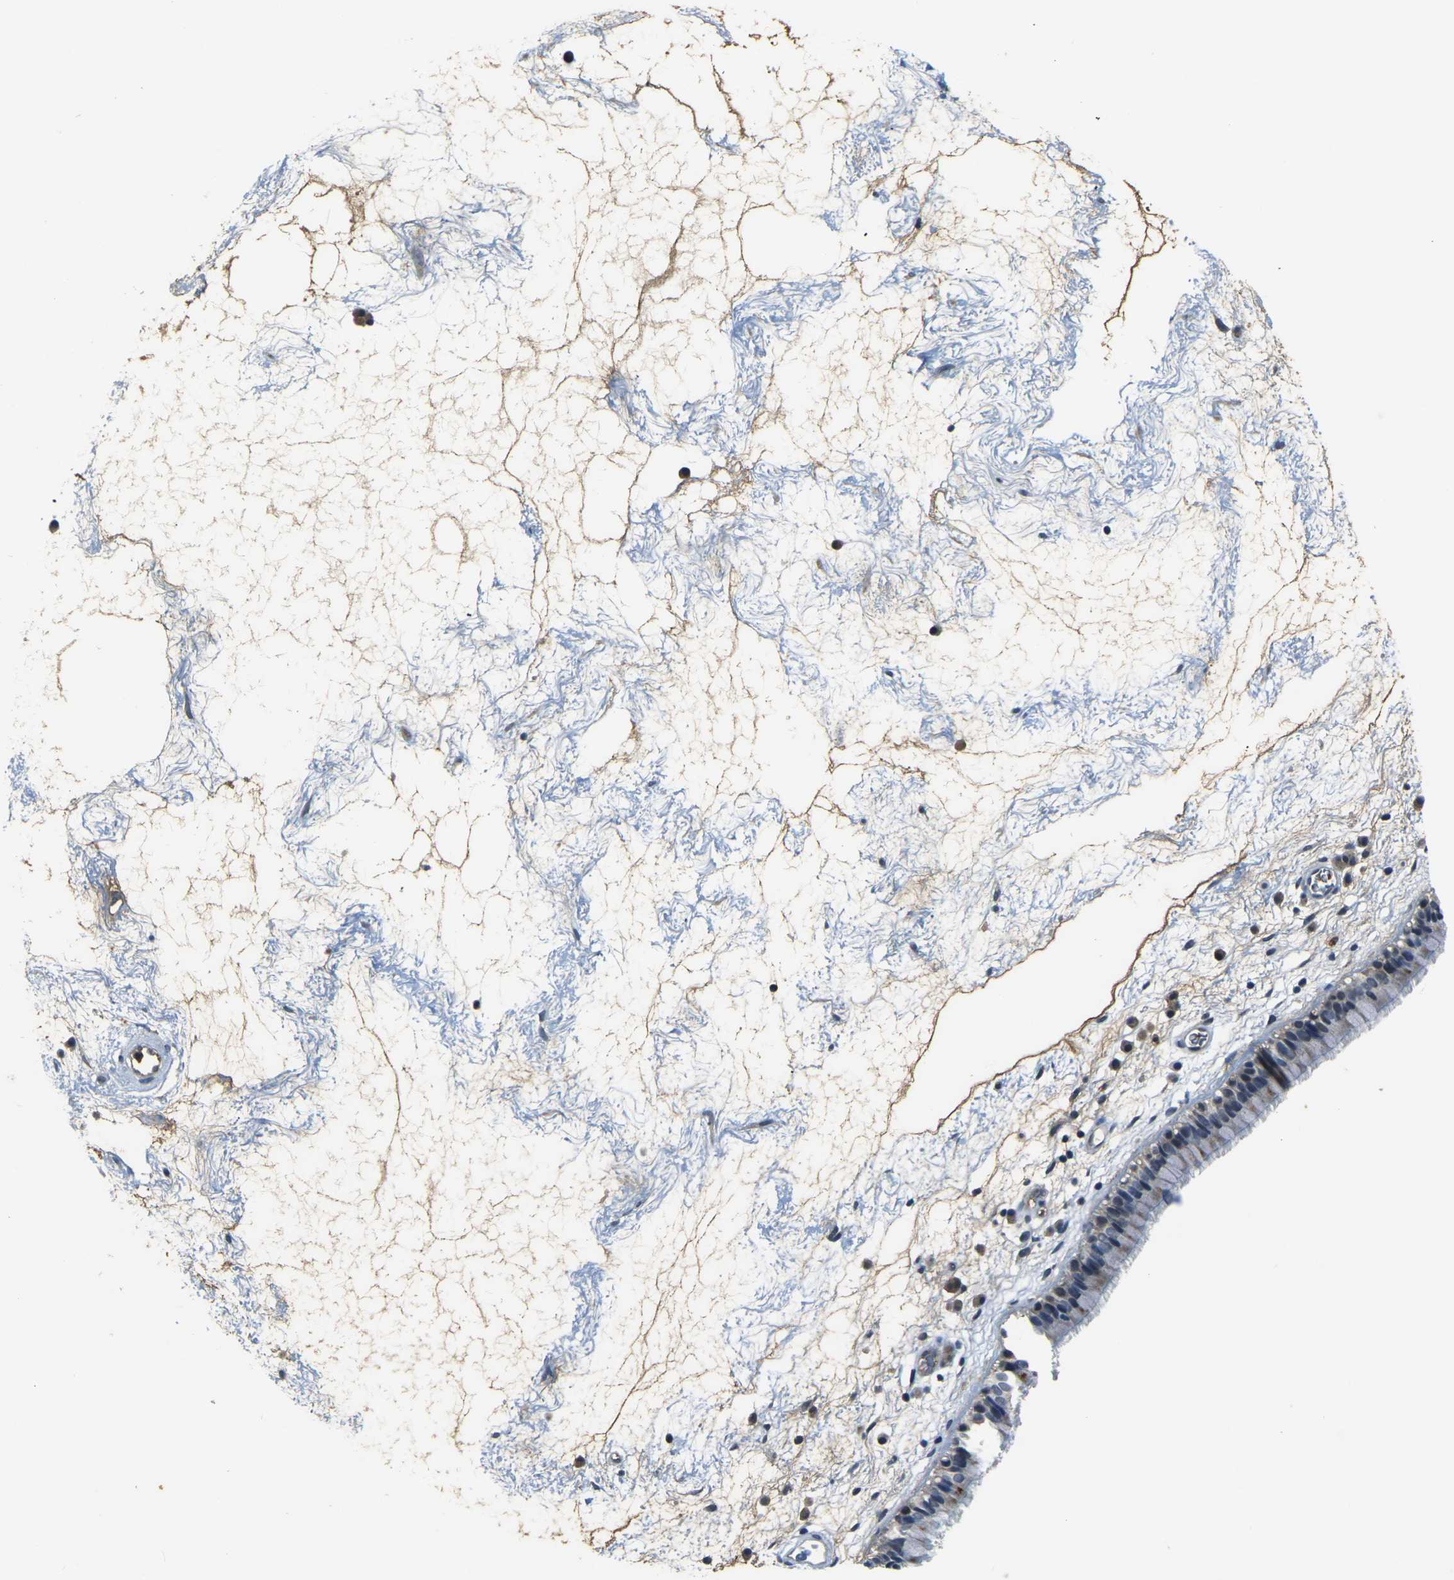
{"staining": {"intensity": "weak", "quantity": "<25%", "location": "cytoplasmic/membranous"}, "tissue": "nasopharynx", "cell_type": "Respiratory epithelial cells", "image_type": "normal", "snomed": [{"axis": "morphology", "description": "Normal tissue, NOS"}, {"axis": "morphology", "description": "Inflammation, NOS"}, {"axis": "topography", "description": "Nasopharynx"}], "caption": "Human nasopharynx stained for a protein using immunohistochemistry shows no expression in respiratory epithelial cells.", "gene": "PIGL", "patient": {"sex": "male", "age": 48}}